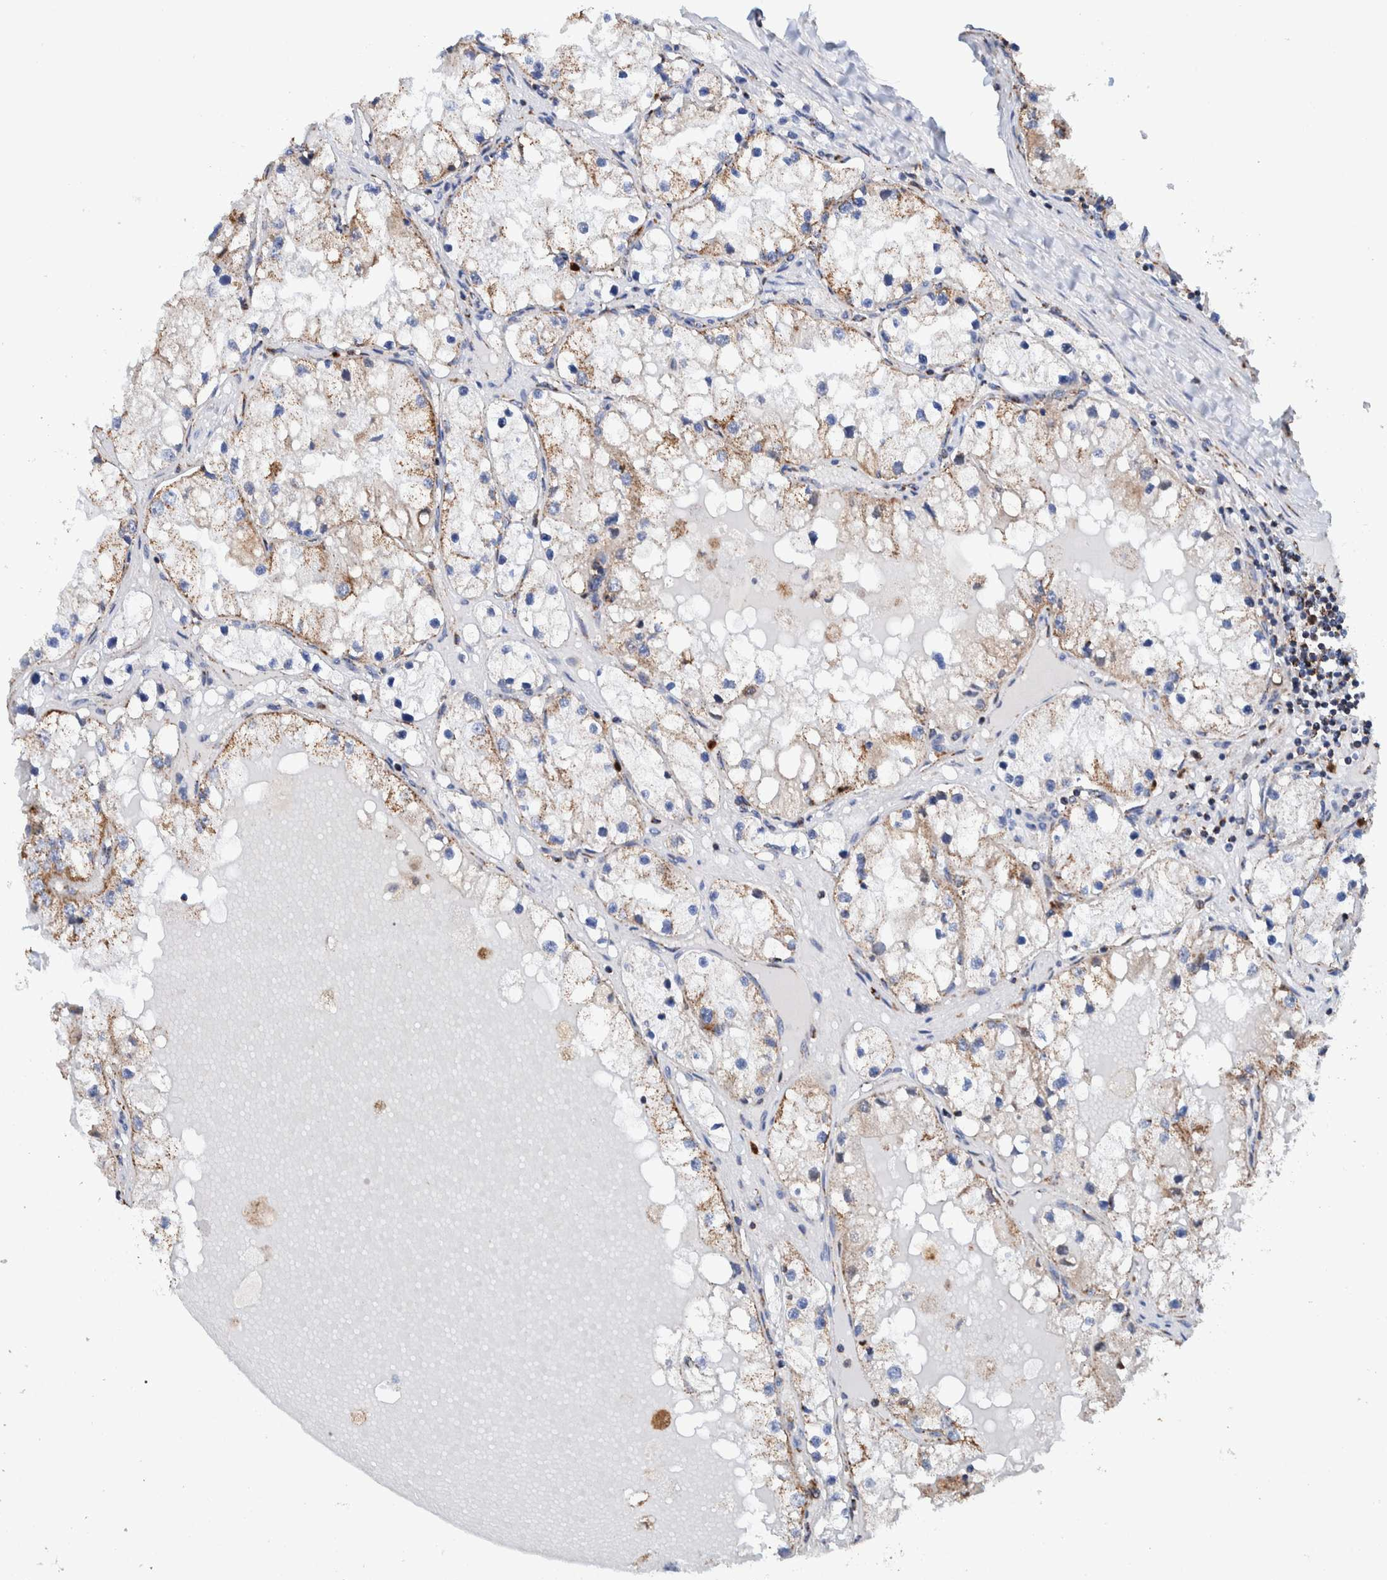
{"staining": {"intensity": "weak", "quantity": "25%-75%", "location": "cytoplasmic/membranous"}, "tissue": "renal cancer", "cell_type": "Tumor cells", "image_type": "cancer", "snomed": [{"axis": "morphology", "description": "Adenocarcinoma, NOS"}, {"axis": "topography", "description": "Kidney"}], "caption": "Brown immunohistochemical staining in adenocarcinoma (renal) exhibits weak cytoplasmic/membranous expression in approximately 25%-75% of tumor cells.", "gene": "DECR1", "patient": {"sex": "male", "age": 68}}